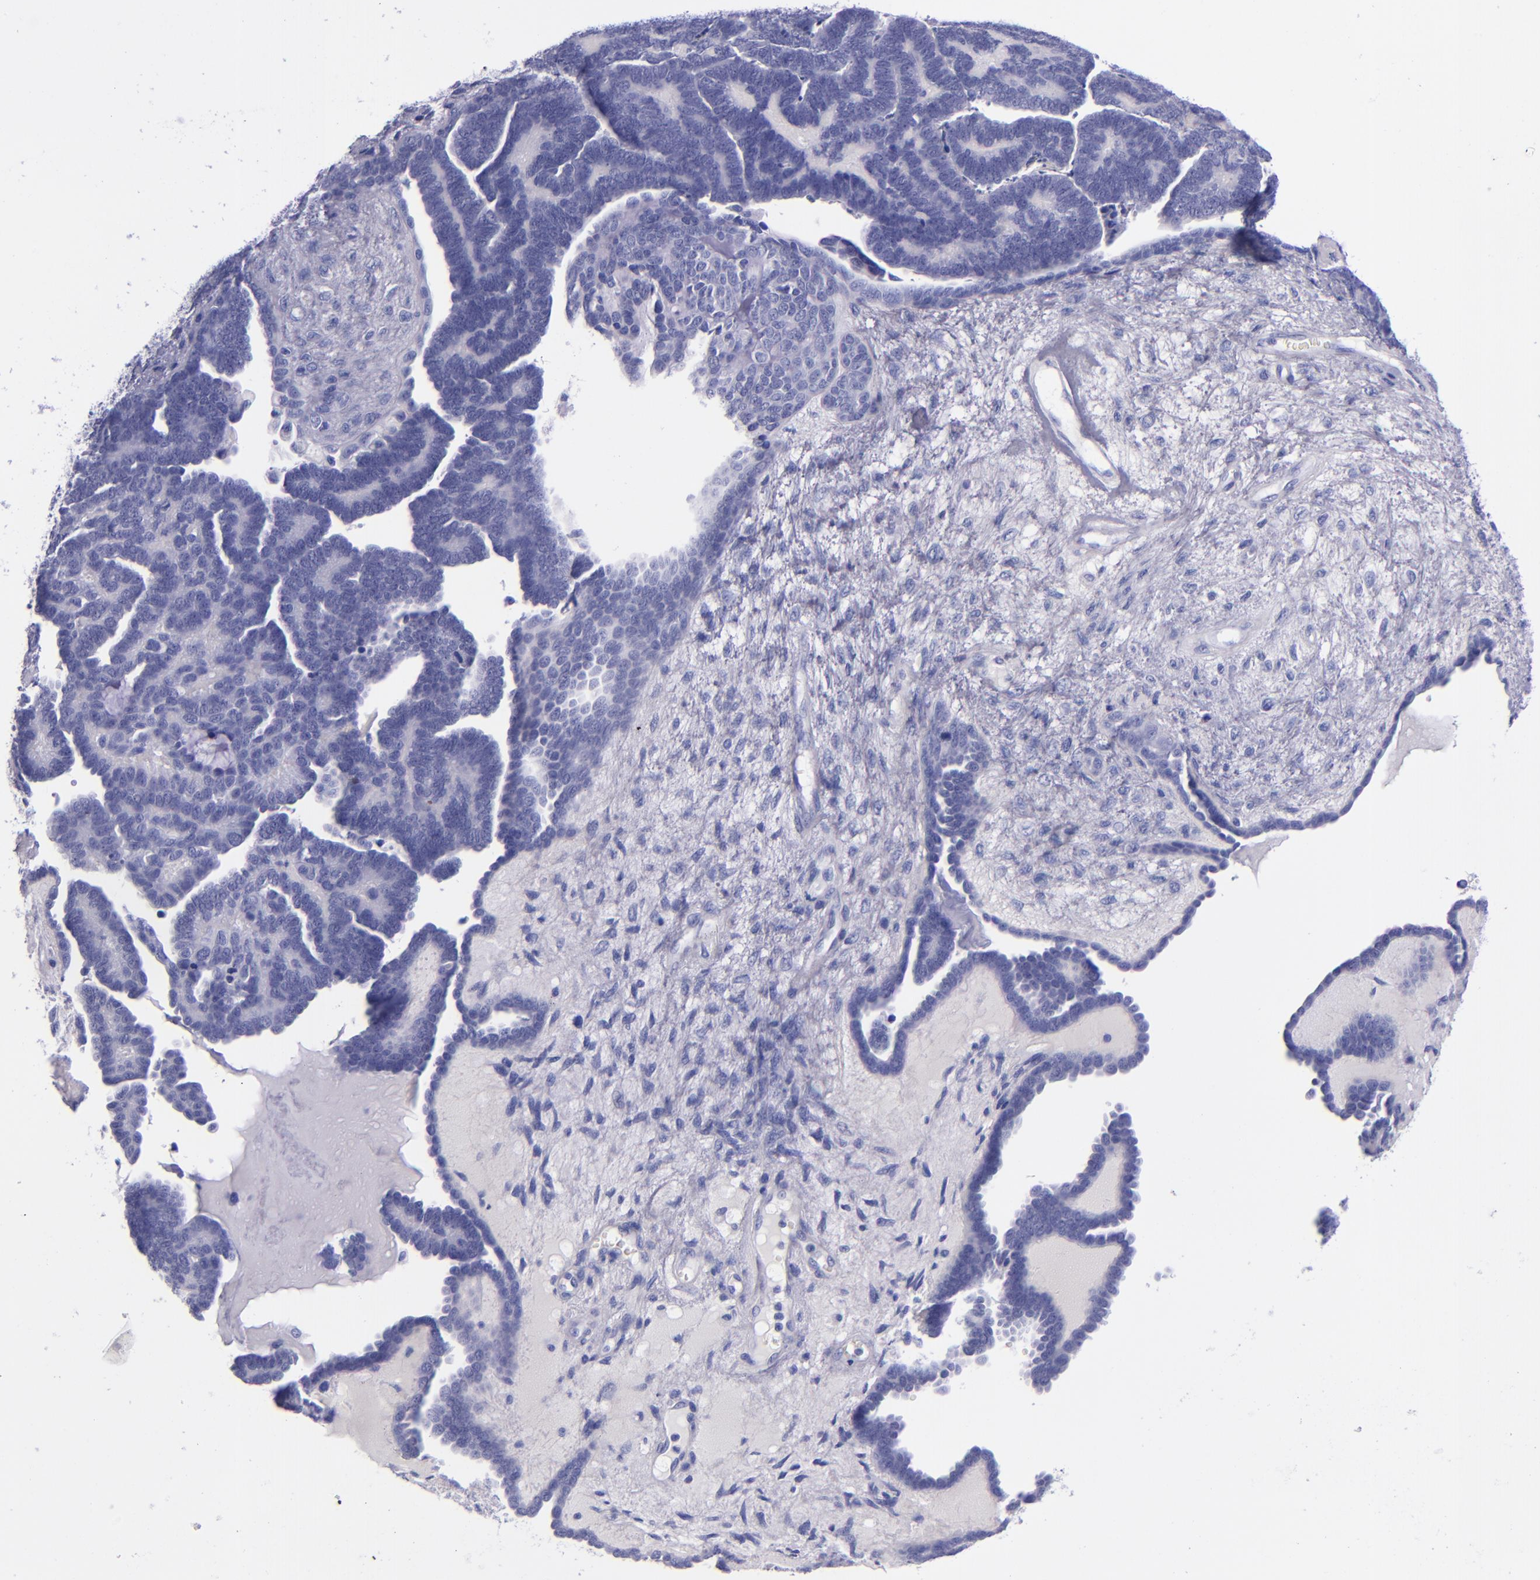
{"staining": {"intensity": "negative", "quantity": "none", "location": "none"}, "tissue": "endometrial cancer", "cell_type": "Tumor cells", "image_type": "cancer", "snomed": [{"axis": "morphology", "description": "Neoplasm, malignant, NOS"}, {"axis": "topography", "description": "Endometrium"}], "caption": "DAB immunohistochemical staining of endometrial cancer (malignant neoplasm) demonstrates no significant expression in tumor cells.", "gene": "LAG3", "patient": {"sex": "female", "age": 74}}